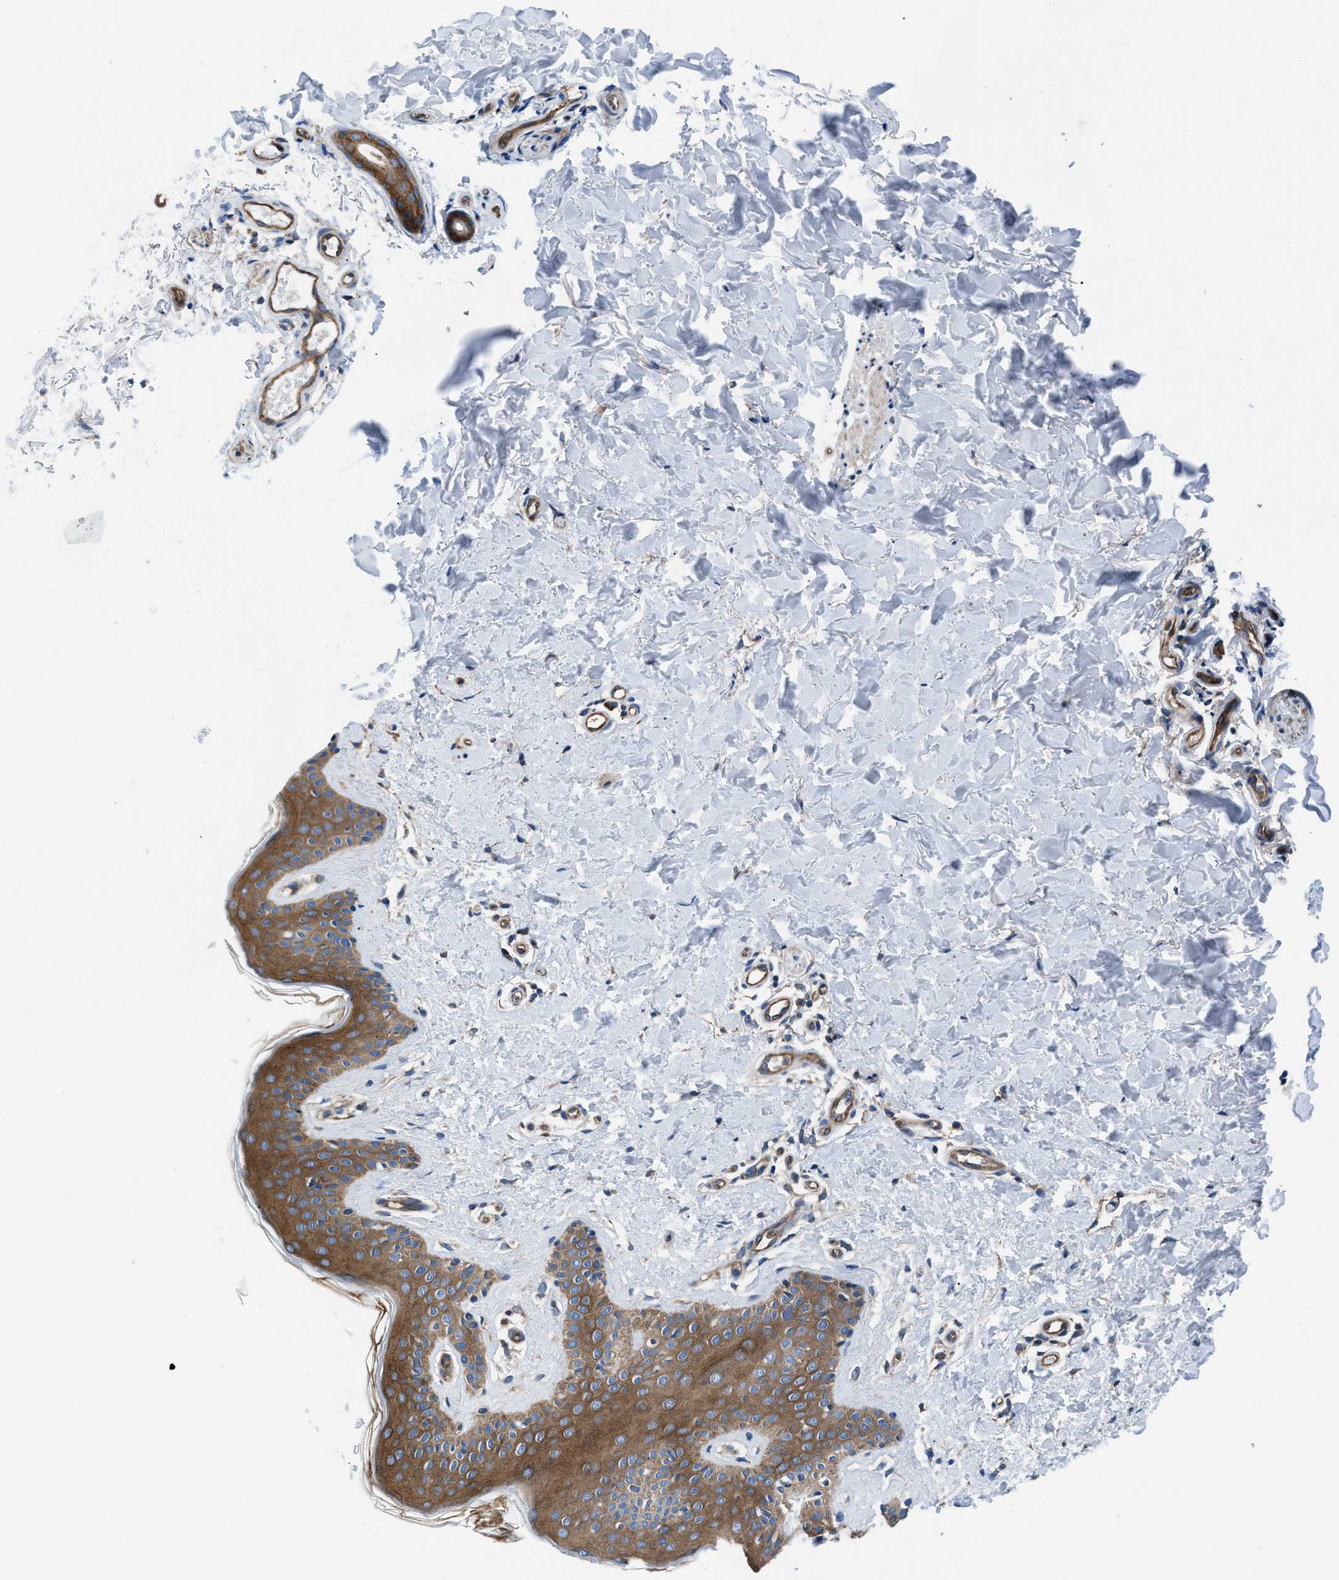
{"staining": {"intensity": "weak", "quantity": ">75%", "location": "cytoplasmic/membranous"}, "tissue": "skin", "cell_type": "Fibroblasts", "image_type": "normal", "snomed": [{"axis": "morphology", "description": "Normal tissue, NOS"}, {"axis": "topography", "description": "Skin"}], "caption": "The photomicrograph shows staining of unremarkable skin, revealing weak cytoplasmic/membranous protein expression (brown color) within fibroblasts.", "gene": "TRIP4", "patient": {"sex": "male", "age": 40}}